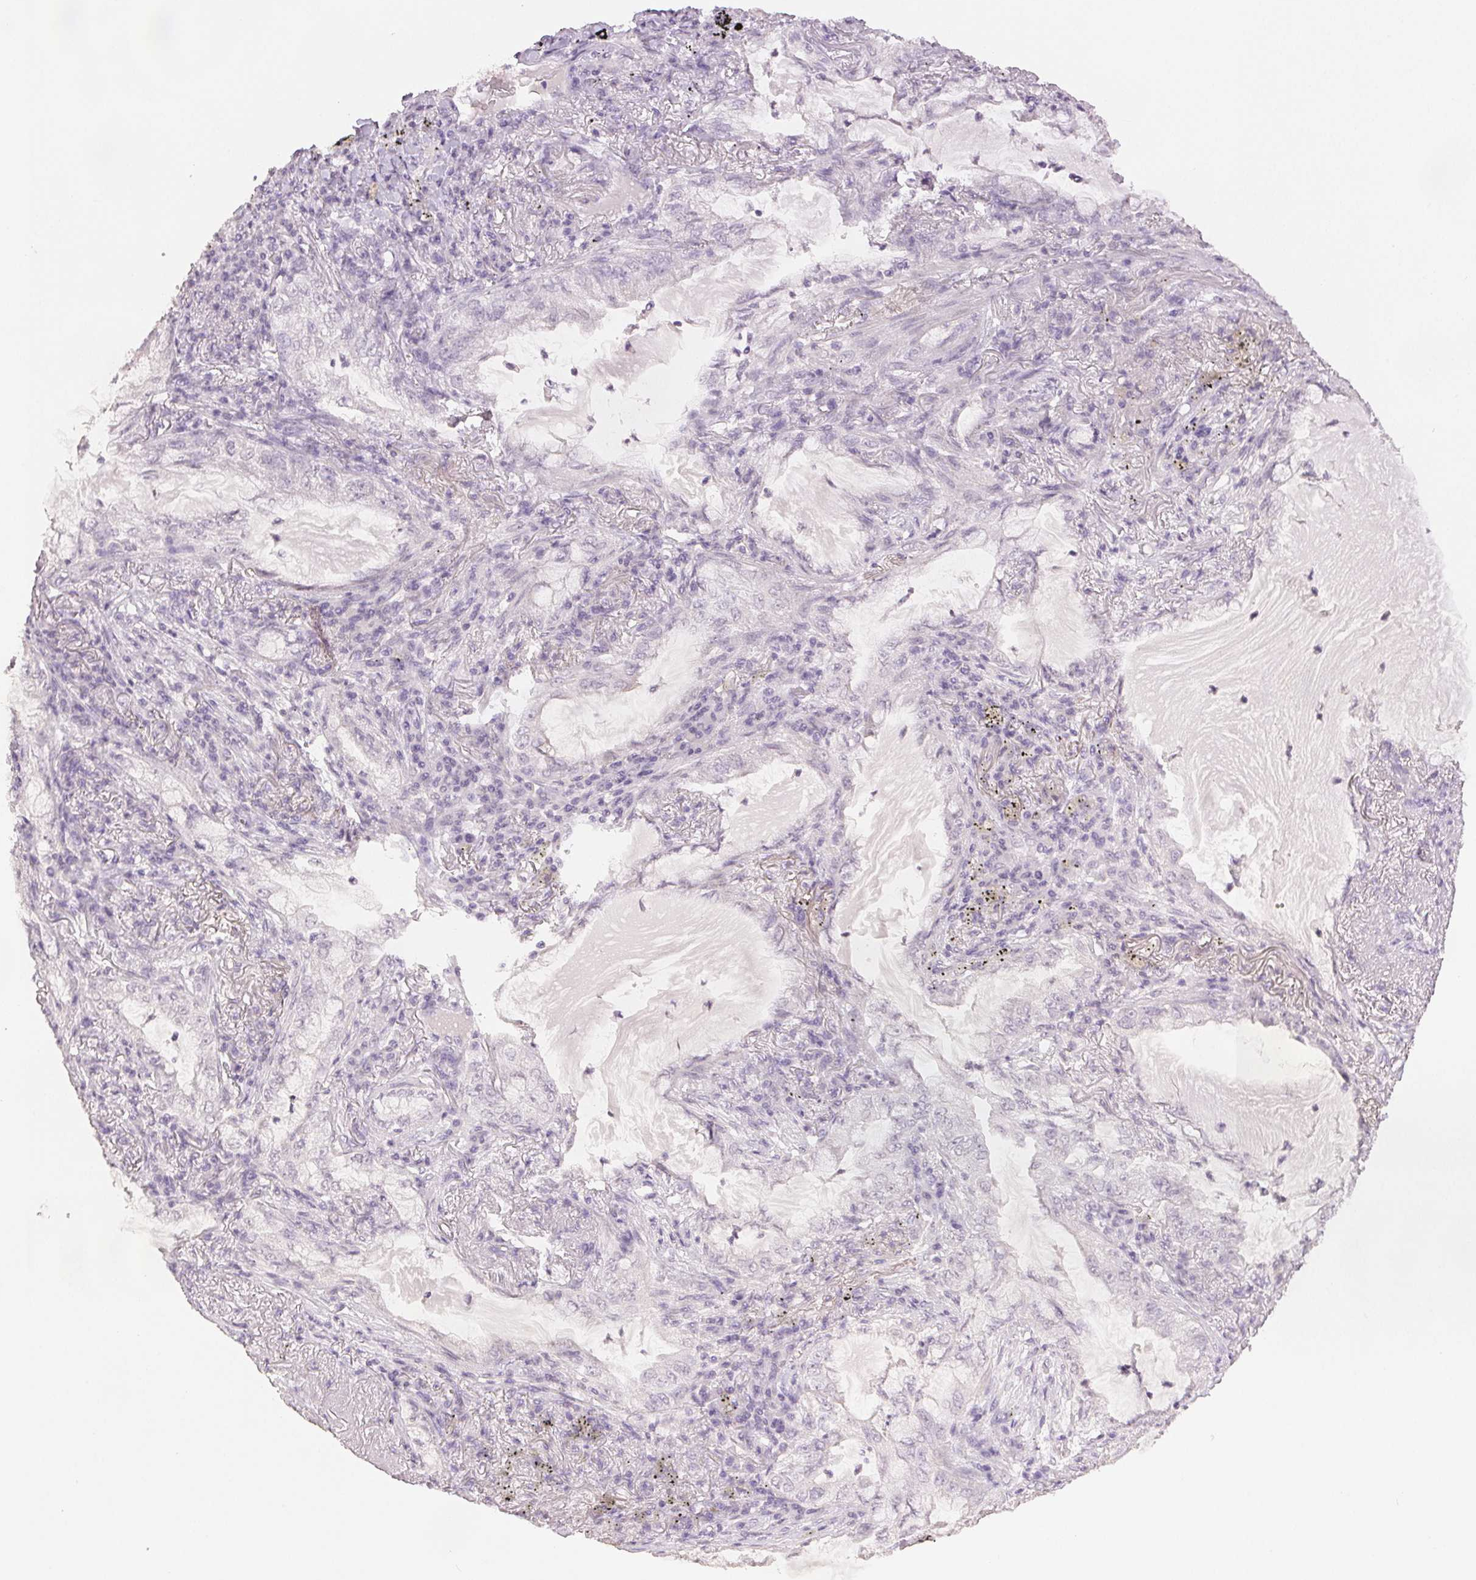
{"staining": {"intensity": "negative", "quantity": "none", "location": "none"}, "tissue": "lung cancer", "cell_type": "Tumor cells", "image_type": "cancer", "snomed": [{"axis": "morphology", "description": "Adenocarcinoma, NOS"}, {"axis": "topography", "description": "Lung"}], "caption": "Tumor cells show no significant expression in lung adenocarcinoma.", "gene": "SCGN", "patient": {"sex": "female", "age": 73}}